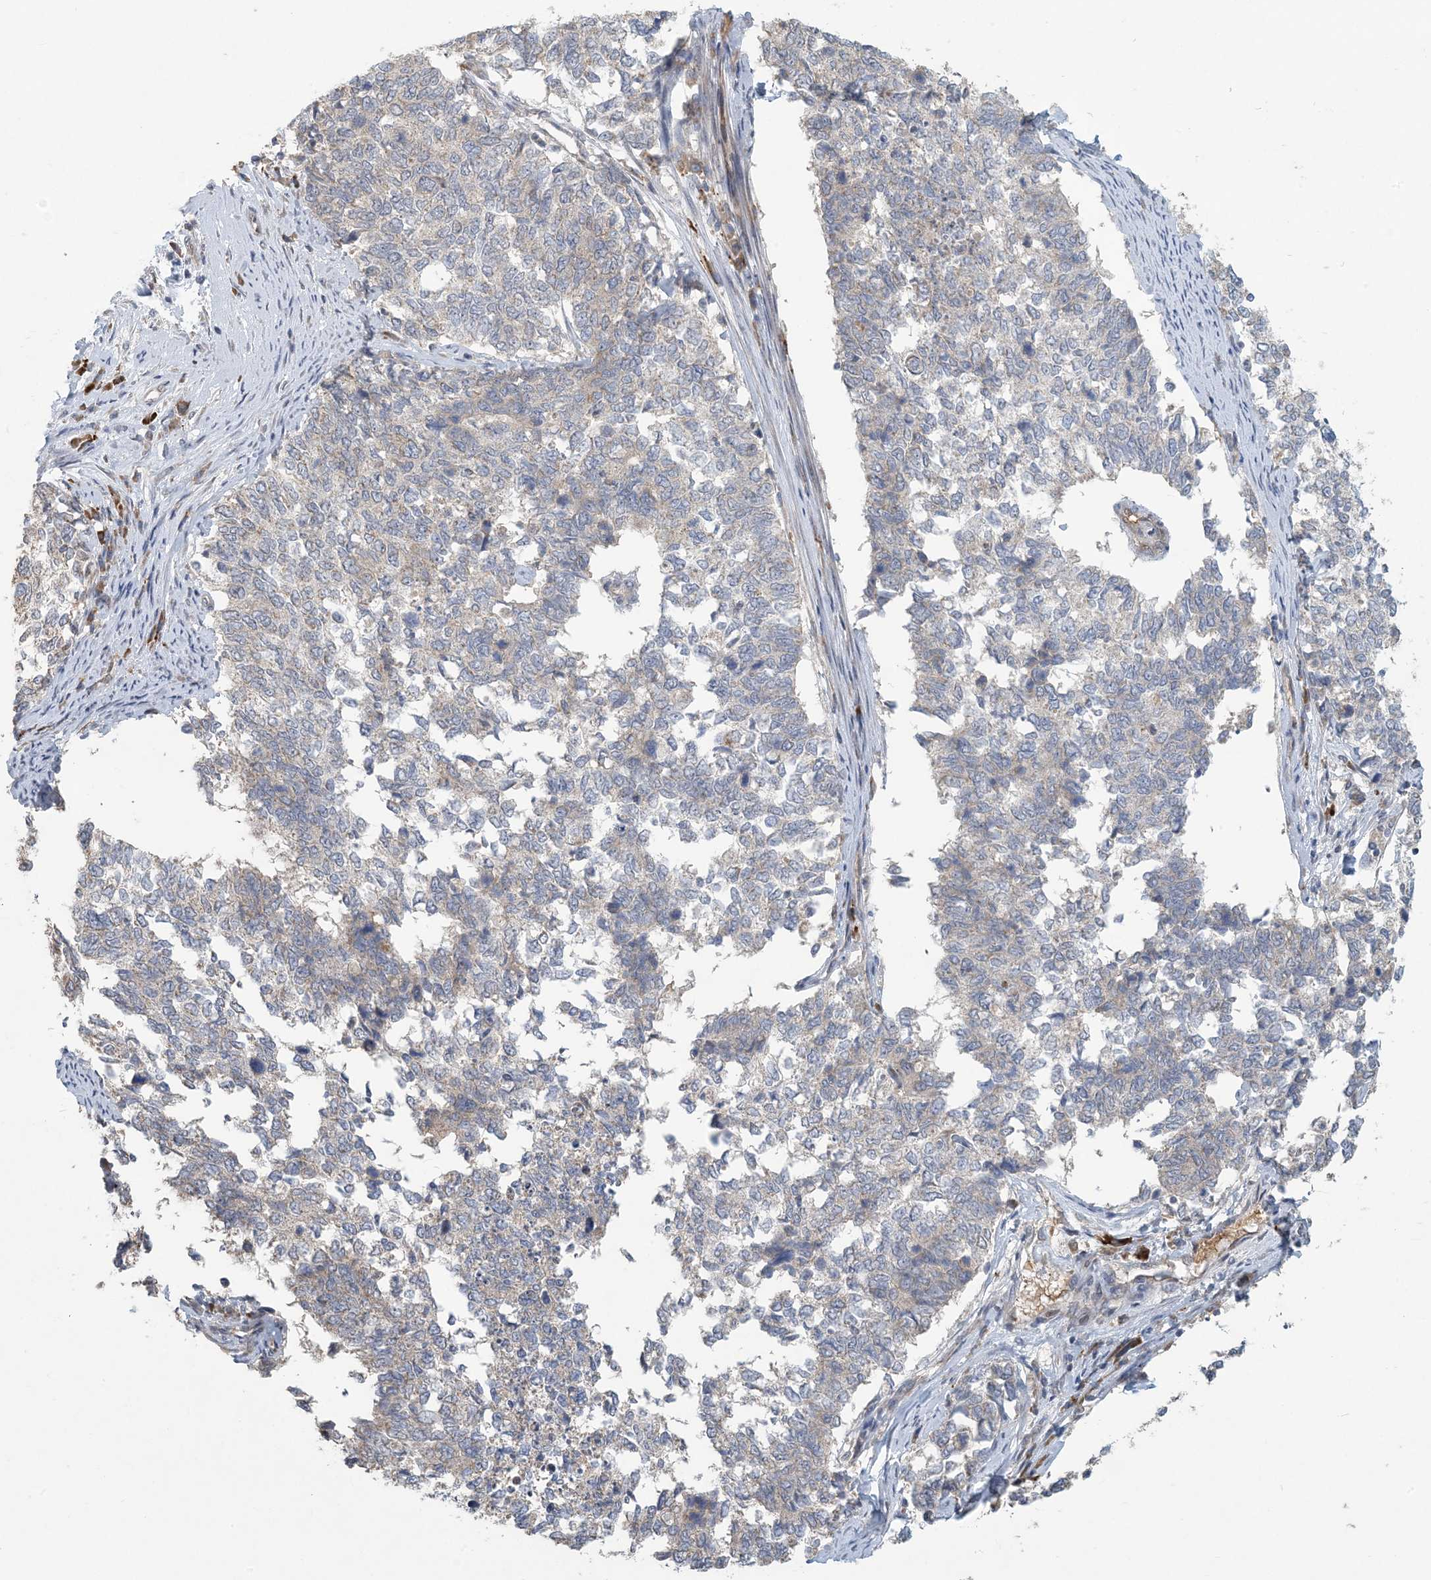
{"staining": {"intensity": "weak", "quantity": "<25%", "location": "cytoplasmic/membranous"}, "tissue": "cervical cancer", "cell_type": "Tumor cells", "image_type": "cancer", "snomed": [{"axis": "morphology", "description": "Squamous cell carcinoma, NOS"}, {"axis": "topography", "description": "Cervix"}], "caption": "This micrograph is of squamous cell carcinoma (cervical) stained with immunohistochemistry to label a protein in brown with the nuclei are counter-stained blue. There is no expression in tumor cells.", "gene": "PUSL1", "patient": {"sex": "female", "age": 63}}